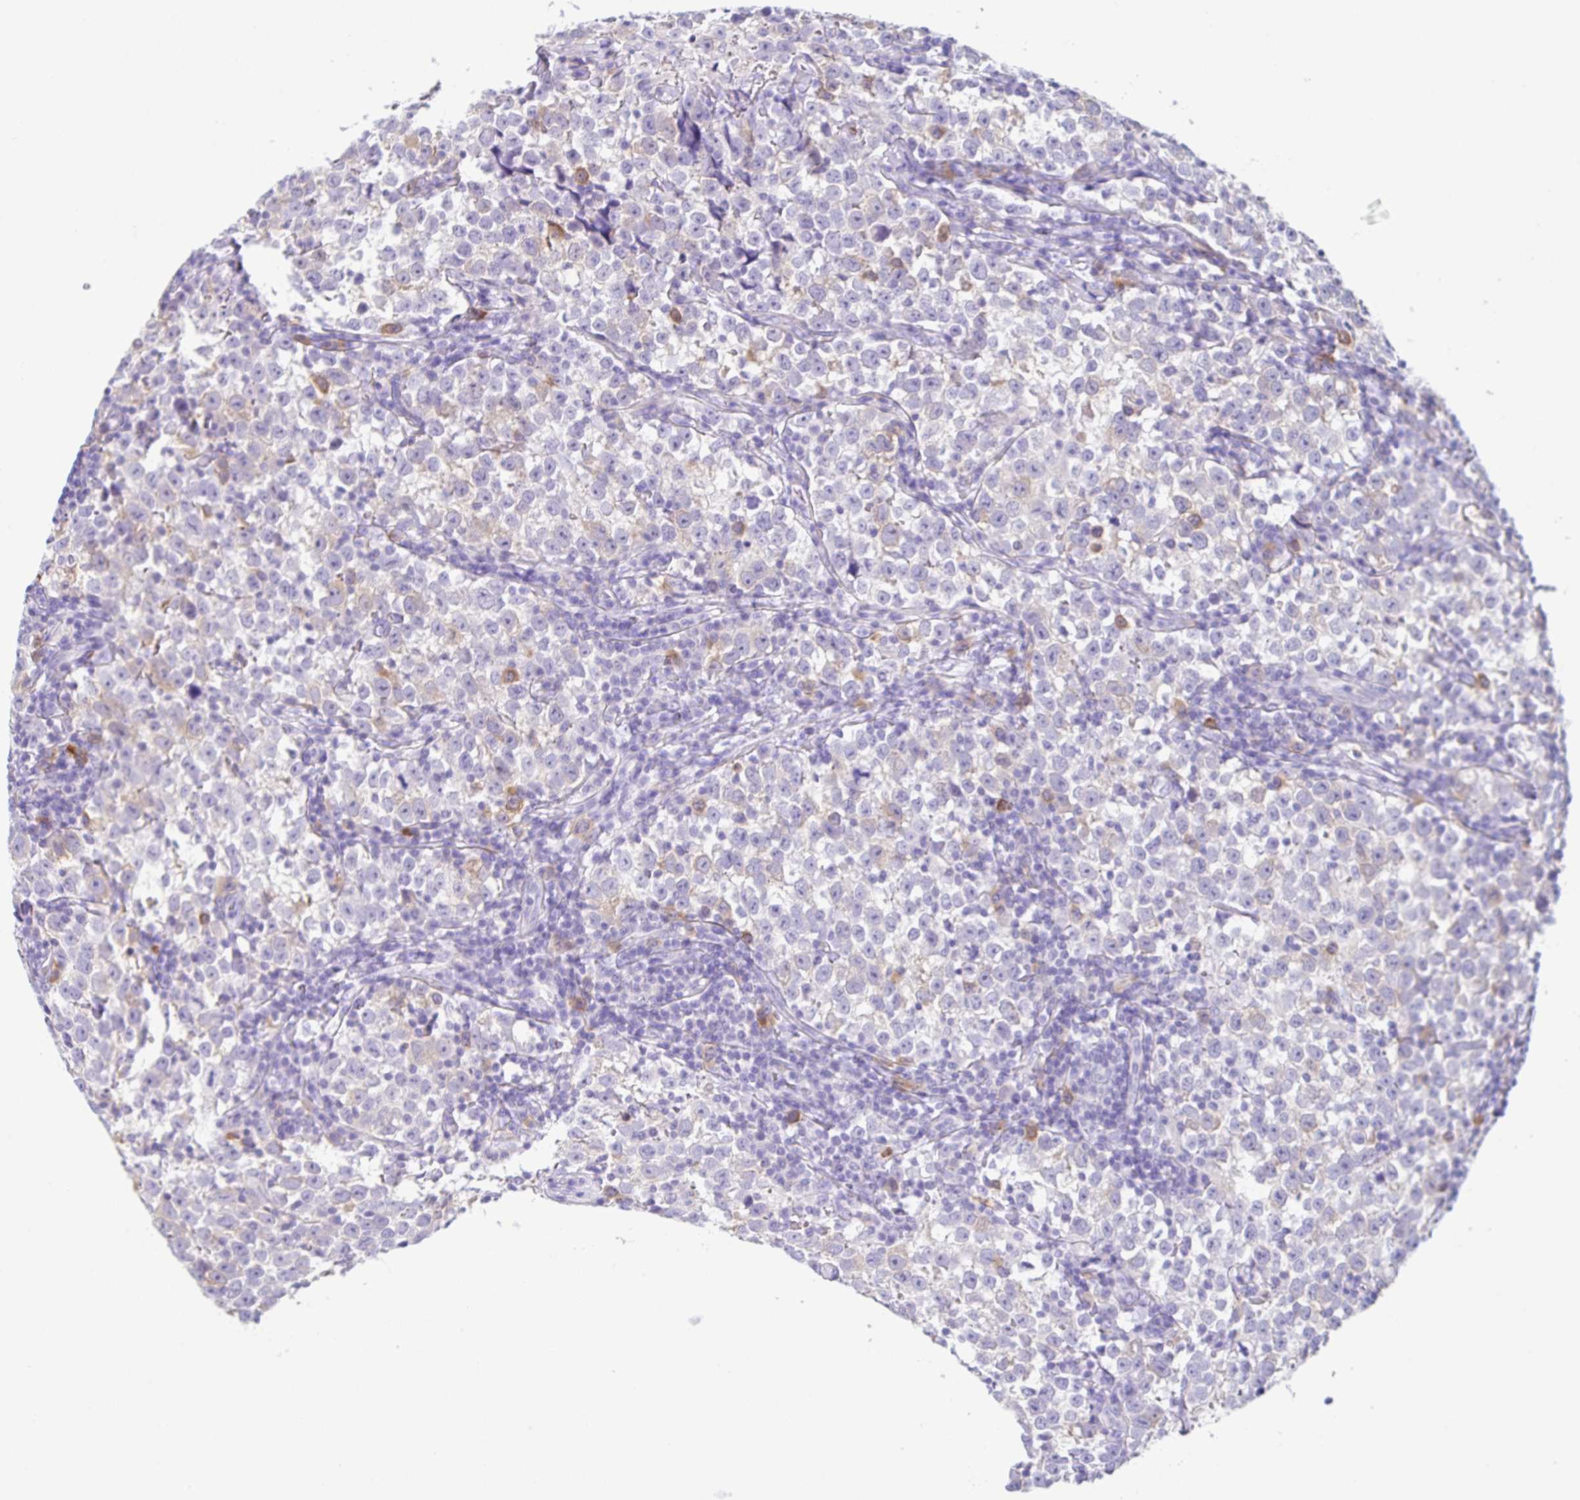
{"staining": {"intensity": "weak", "quantity": "<25%", "location": "cytoplasmic/membranous"}, "tissue": "testis cancer", "cell_type": "Tumor cells", "image_type": "cancer", "snomed": [{"axis": "morphology", "description": "Normal tissue, NOS"}, {"axis": "morphology", "description": "Seminoma, NOS"}, {"axis": "topography", "description": "Testis"}], "caption": "This image is of testis cancer (seminoma) stained with immunohistochemistry to label a protein in brown with the nuclei are counter-stained blue. There is no staining in tumor cells.", "gene": "RRM2", "patient": {"sex": "male", "age": 43}}